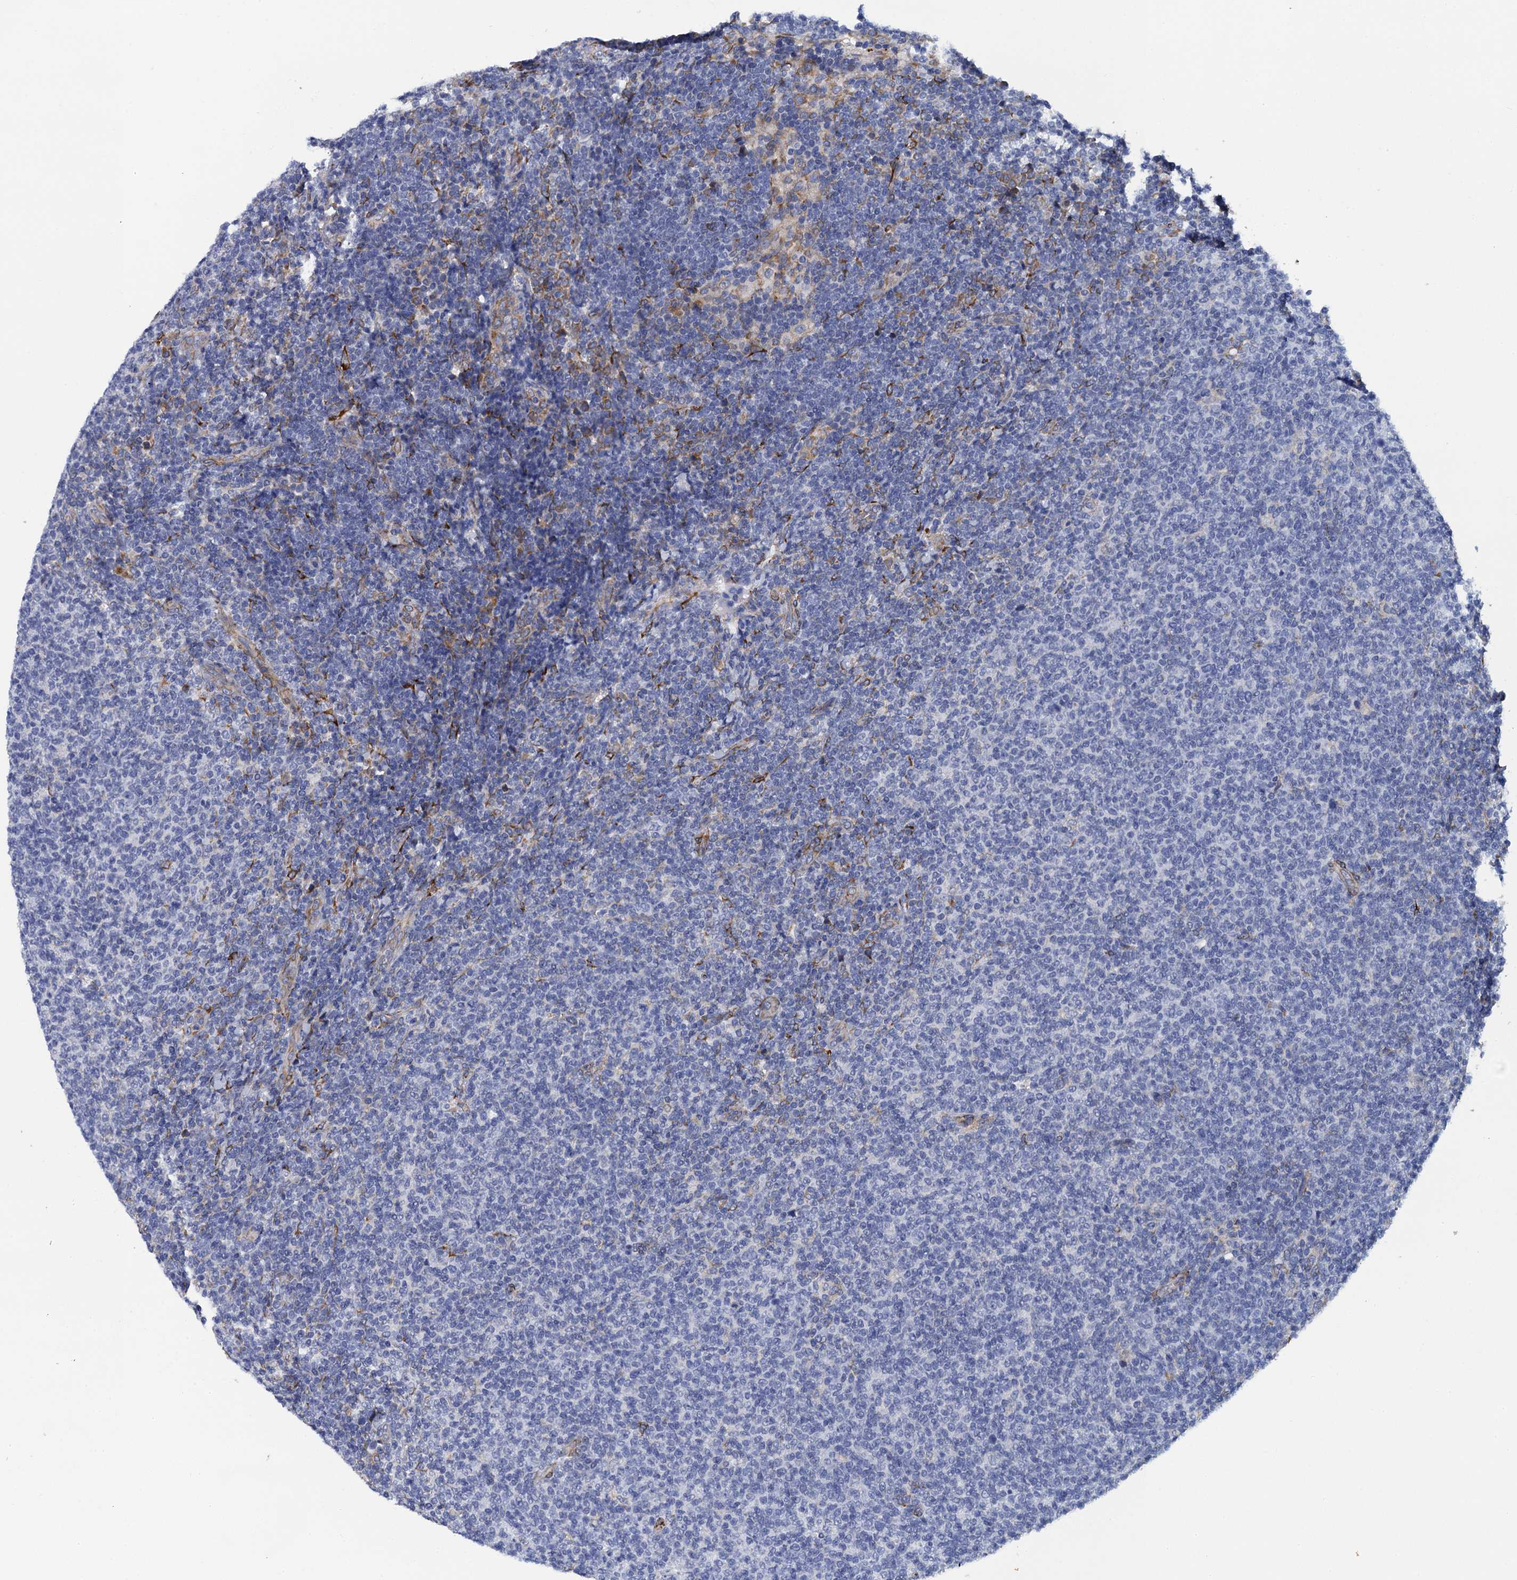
{"staining": {"intensity": "negative", "quantity": "none", "location": "none"}, "tissue": "lymphoma", "cell_type": "Tumor cells", "image_type": "cancer", "snomed": [{"axis": "morphology", "description": "Malignant lymphoma, non-Hodgkin's type, Low grade"}, {"axis": "topography", "description": "Lymph node"}], "caption": "The micrograph reveals no staining of tumor cells in lymphoma. (Immunohistochemistry (ihc), brightfield microscopy, high magnification).", "gene": "POGLUT3", "patient": {"sex": "male", "age": 66}}